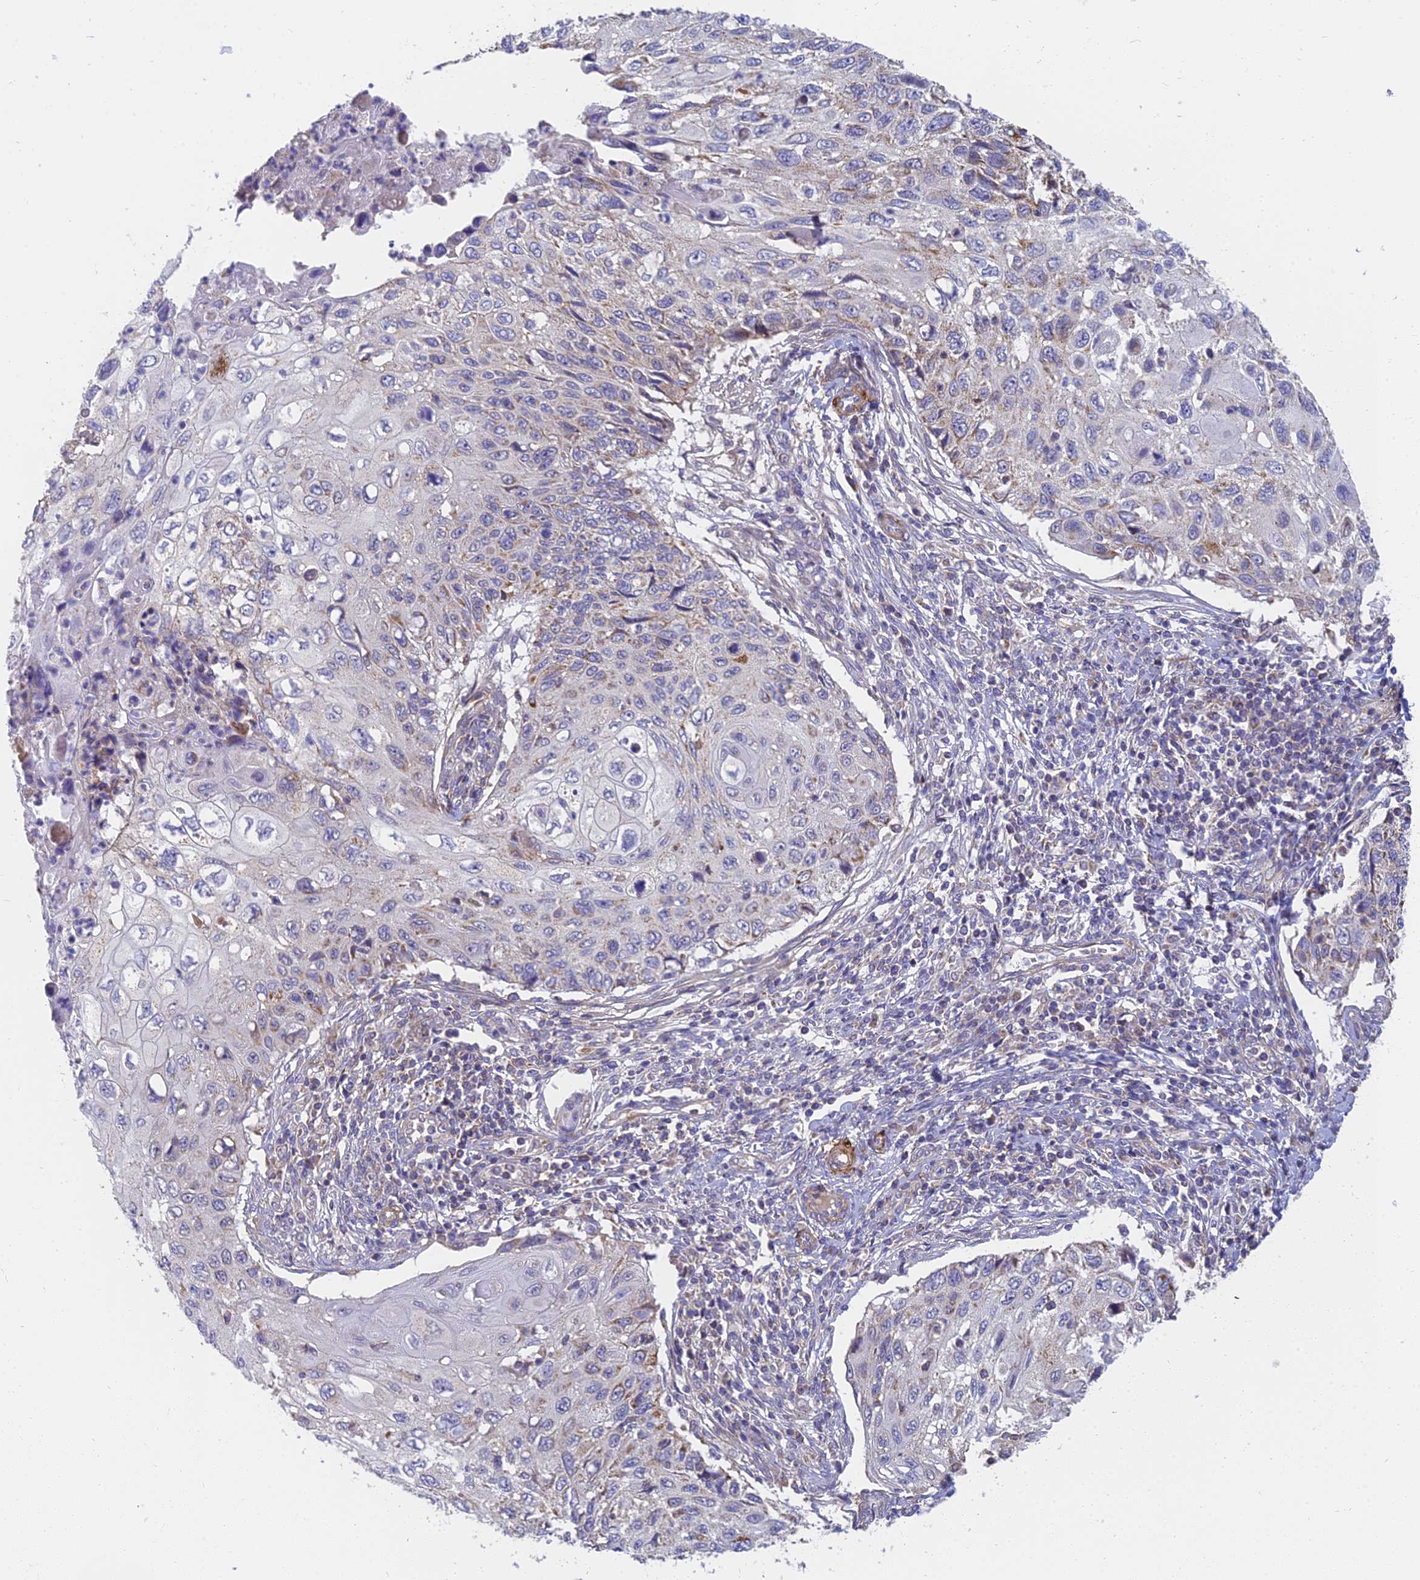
{"staining": {"intensity": "negative", "quantity": "none", "location": "none"}, "tissue": "cervical cancer", "cell_type": "Tumor cells", "image_type": "cancer", "snomed": [{"axis": "morphology", "description": "Squamous cell carcinoma, NOS"}, {"axis": "topography", "description": "Cervix"}], "caption": "DAB (3,3'-diaminobenzidine) immunohistochemical staining of human cervical cancer (squamous cell carcinoma) demonstrates no significant staining in tumor cells.", "gene": "MRPL15", "patient": {"sex": "female", "age": 70}}